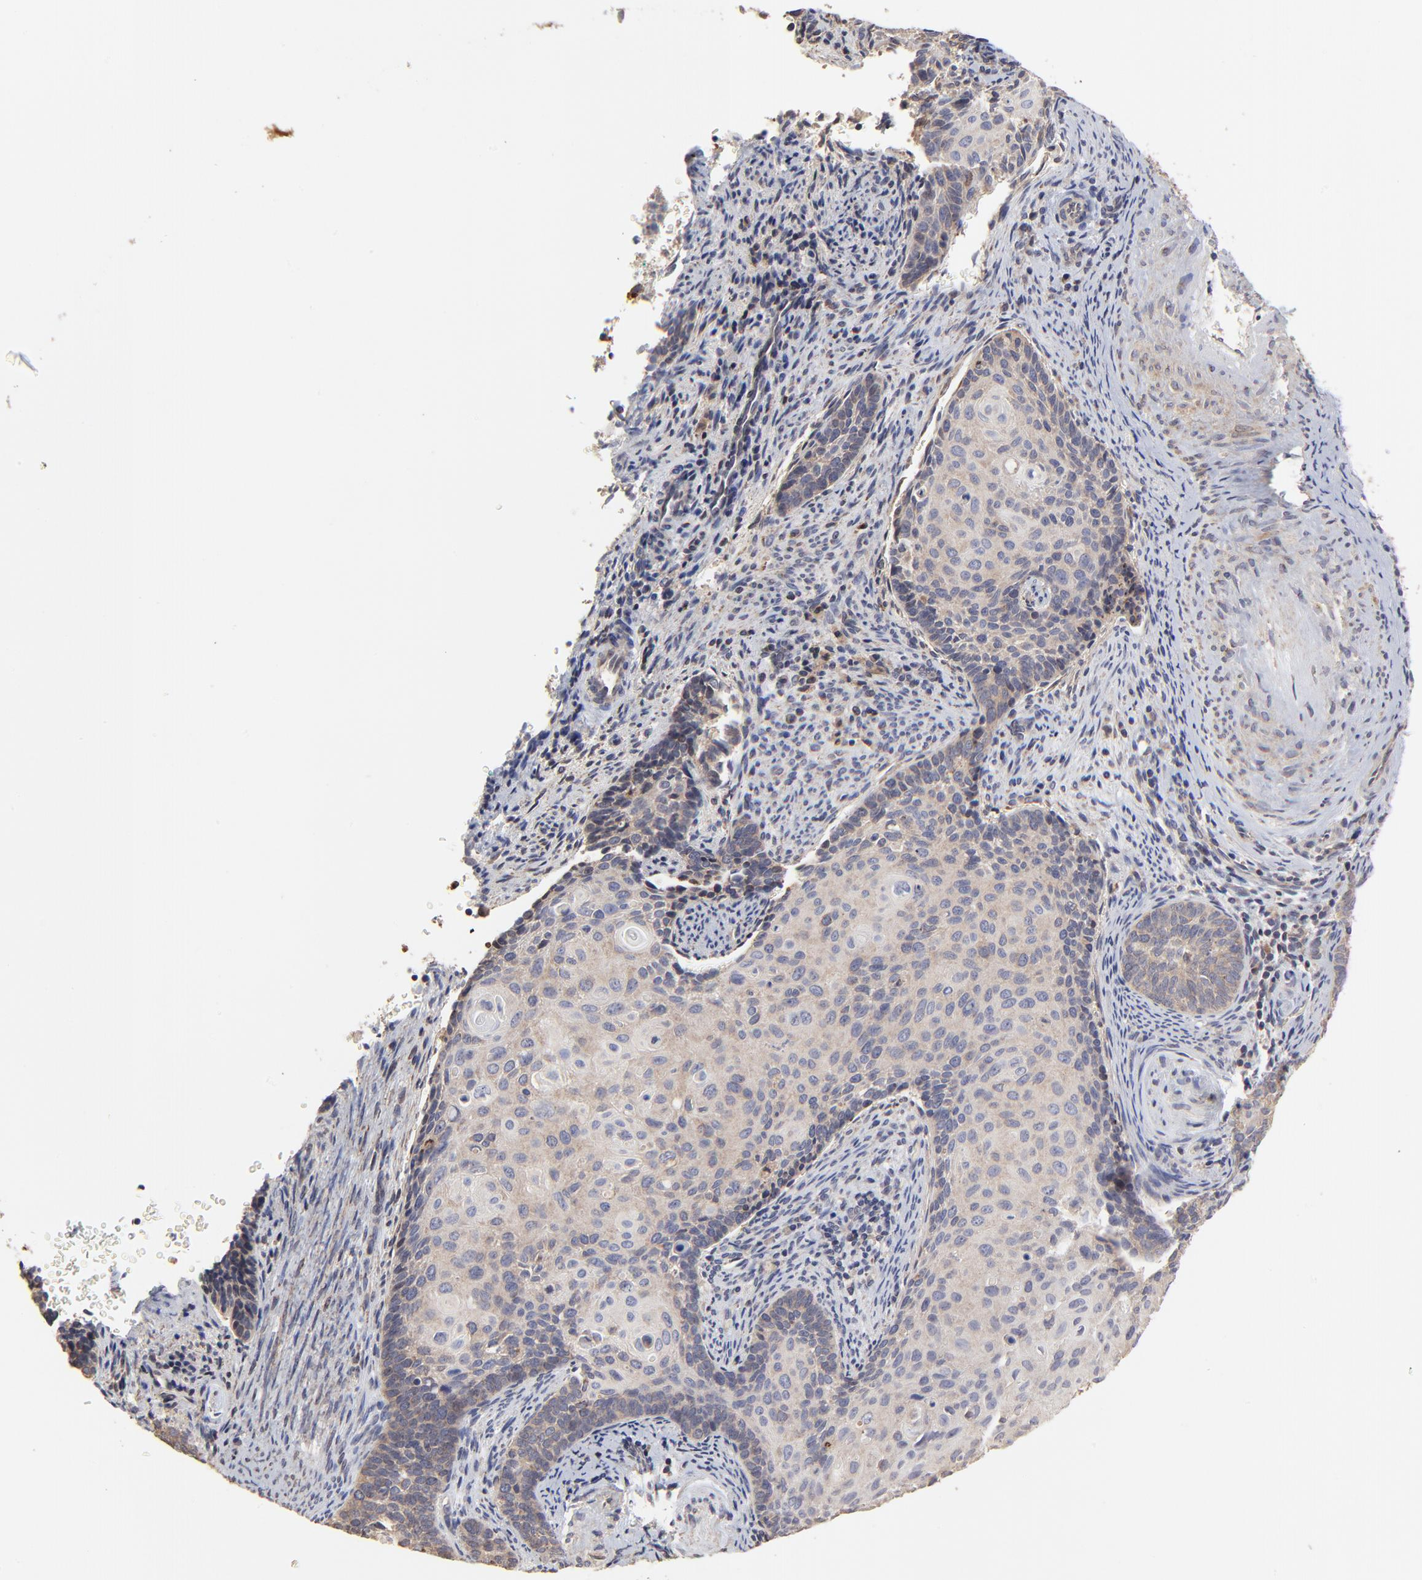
{"staining": {"intensity": "weak", "quantity": "<25%", "location": "cytoplasmic/membranous"}, "tissue": "cervical cancer", "cell_type": "Tumor cells", "image_type": "cancer", "snomed": [{"axis": "morphology", "description": "Squamous cell carcinoma, NOS"}, {"axis": "topography", "description": "Cervix"}], "caption": "Cervical squamous cell carcinoma was stained to show a protein in brown. There is no significant positivity in tumor cells.", "gene": "ELP2", "patient": {"sex": "female", "age": 33}}